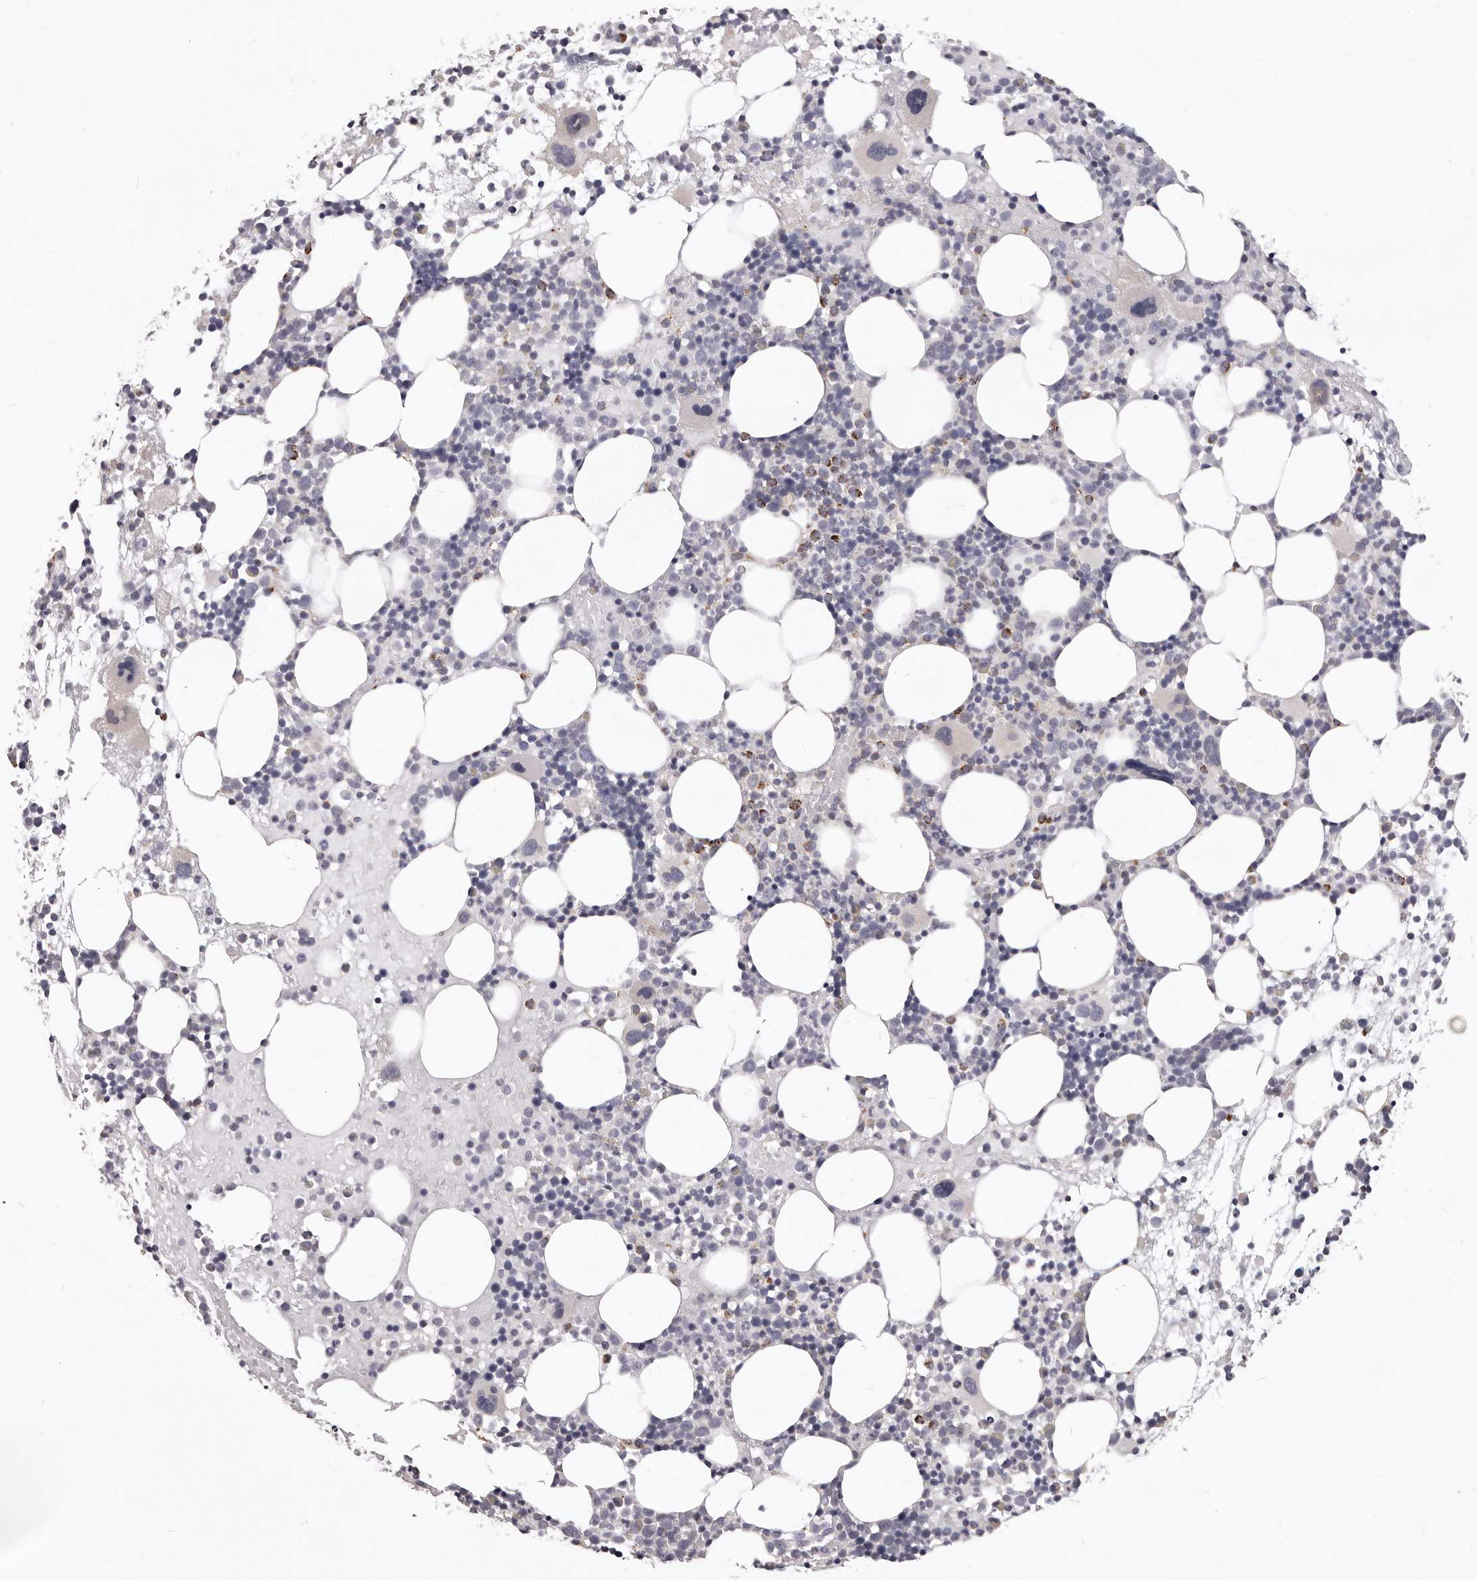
{"staining": {"intensity": "moderate", "quantity": "<25%", "location": "cytoplasmic/membranous"}, "tissue": "bone marrow", "cell_type": "Hematopoietic cells", "image_type": "normal", "snomed": [{"axis": "morphology", "description": "Normal tissue, NOS"}, {"axis": "topography", "description": "Bone marrow"}], "caption": "Protein staining of unremarkable bone marrow shows moderate cytoplasmic/membranous positivity in about <25% of hematopoietic cells.", "gene": "PRMT2", "patient": {"sex": "female", "age": 57}}